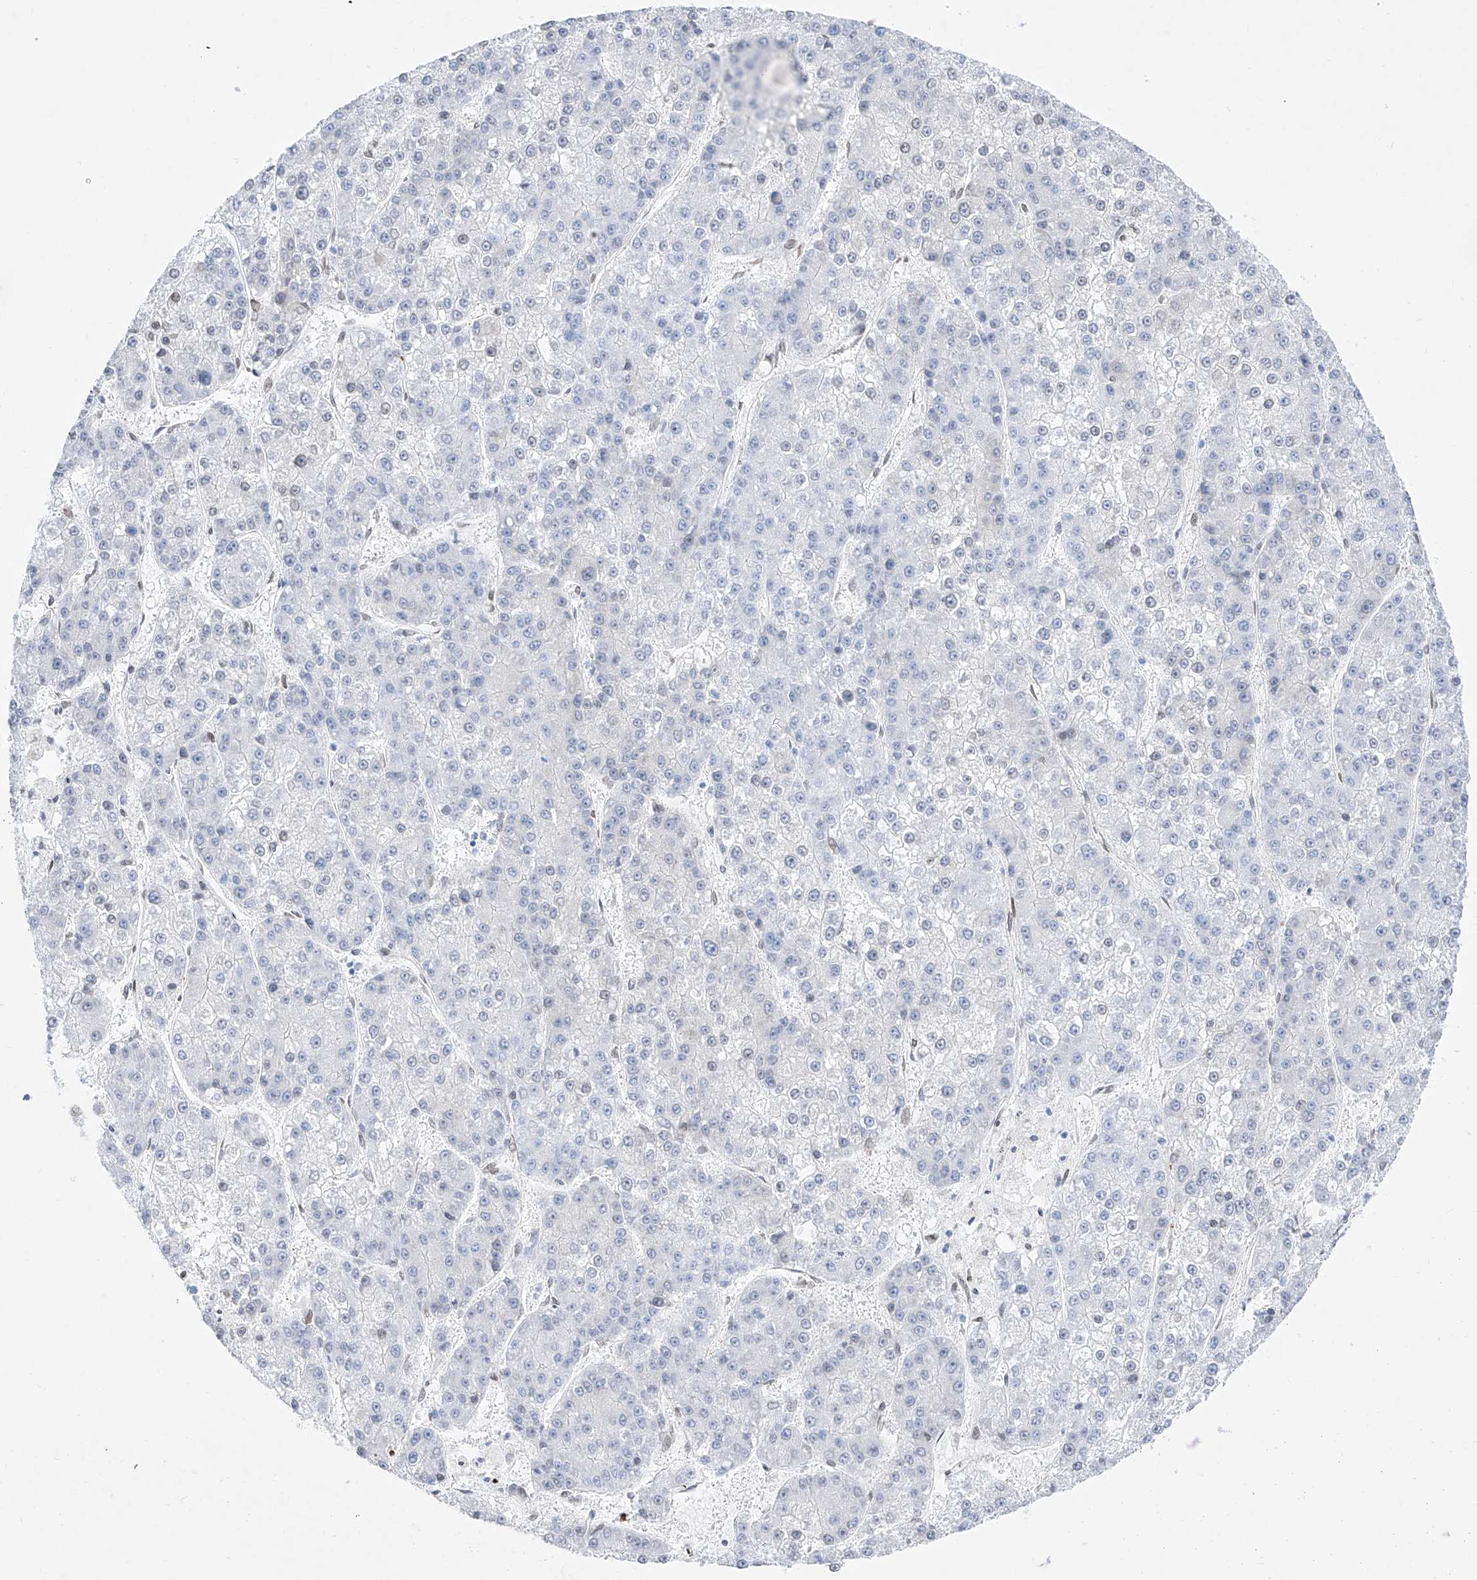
{"staining": {"intensity": "negative", "quantity": "none", "location": "none"}, "tissue": "liver cancer", "cell_type": "Tumor cells", "image_type": "cancer", "snomed": [{"axis": "morphology", "description": "Carcinoma, Hepatocellular, NOS"}, {"axis": "topography", "description": "Liver"}], "caption": "IHC photomicrograph of neoplastic tissue: liver hepatocellular carcinoma stained with DAB reveals no significant protein positivity in tumor cells.", "gene": "LCLAT1", "patient": {"sex": "female", "age": 73}}